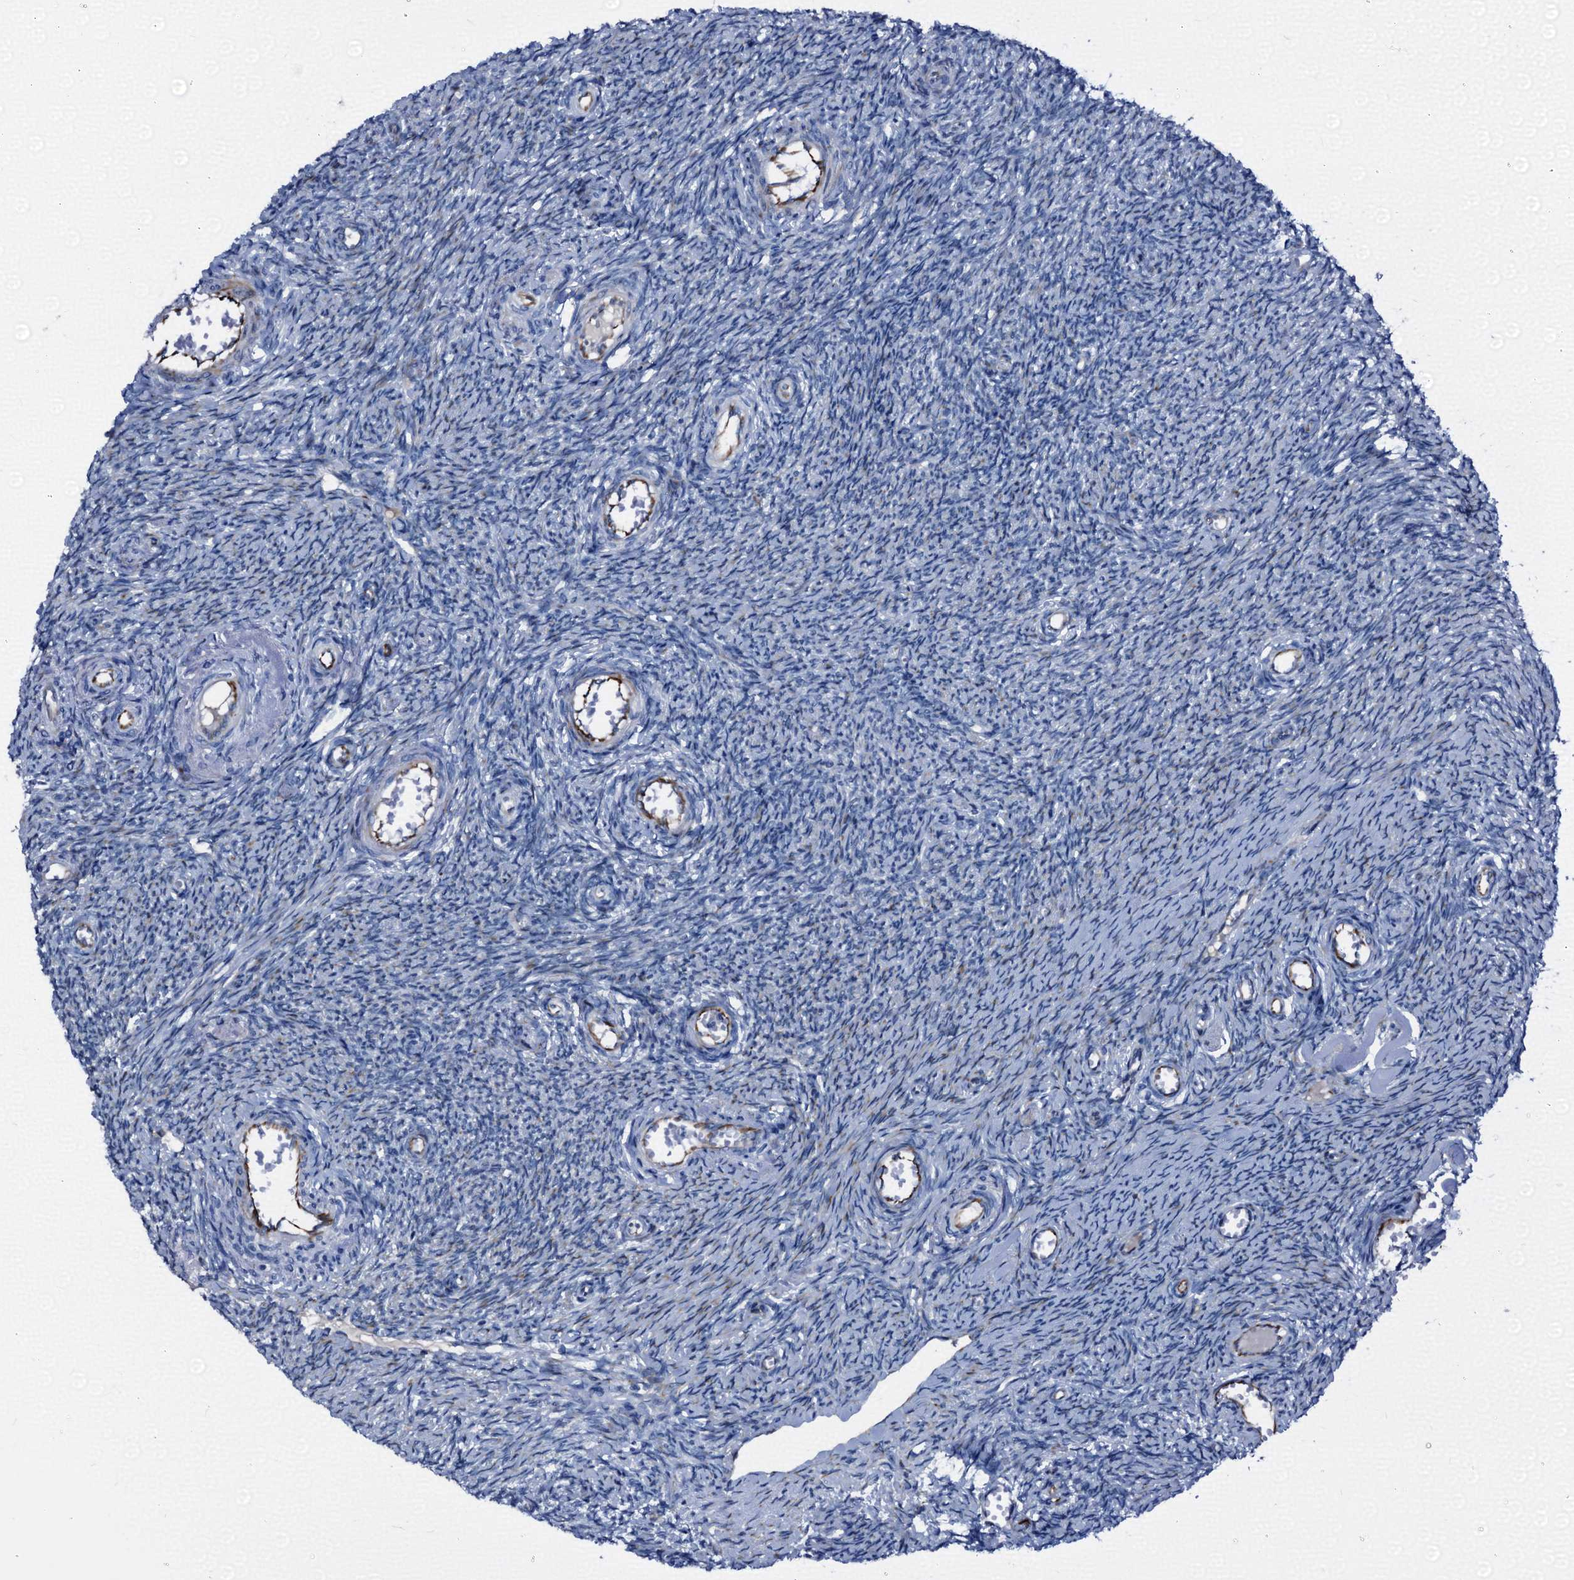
{"staining": {"intensity": "negative", "quantity": "none", "location": "none"}, "tissue": "ovary", "cell_type": "Follicle cells", "image_type": "normal", "snomed": [{"axis": "morphology", "description": "Normal tissue, NOS"}, {"axis": "topography", "description": "Ovary"}], "caption": "This histopathology image is of unremarkable ovary stained with immunohistochemistry to label a protein in brown with the nuclei are counter-stained blue. There is no expression in follicle cells.", "gene": "EMG1", "patient": {"sex": "female", "age": 44}}